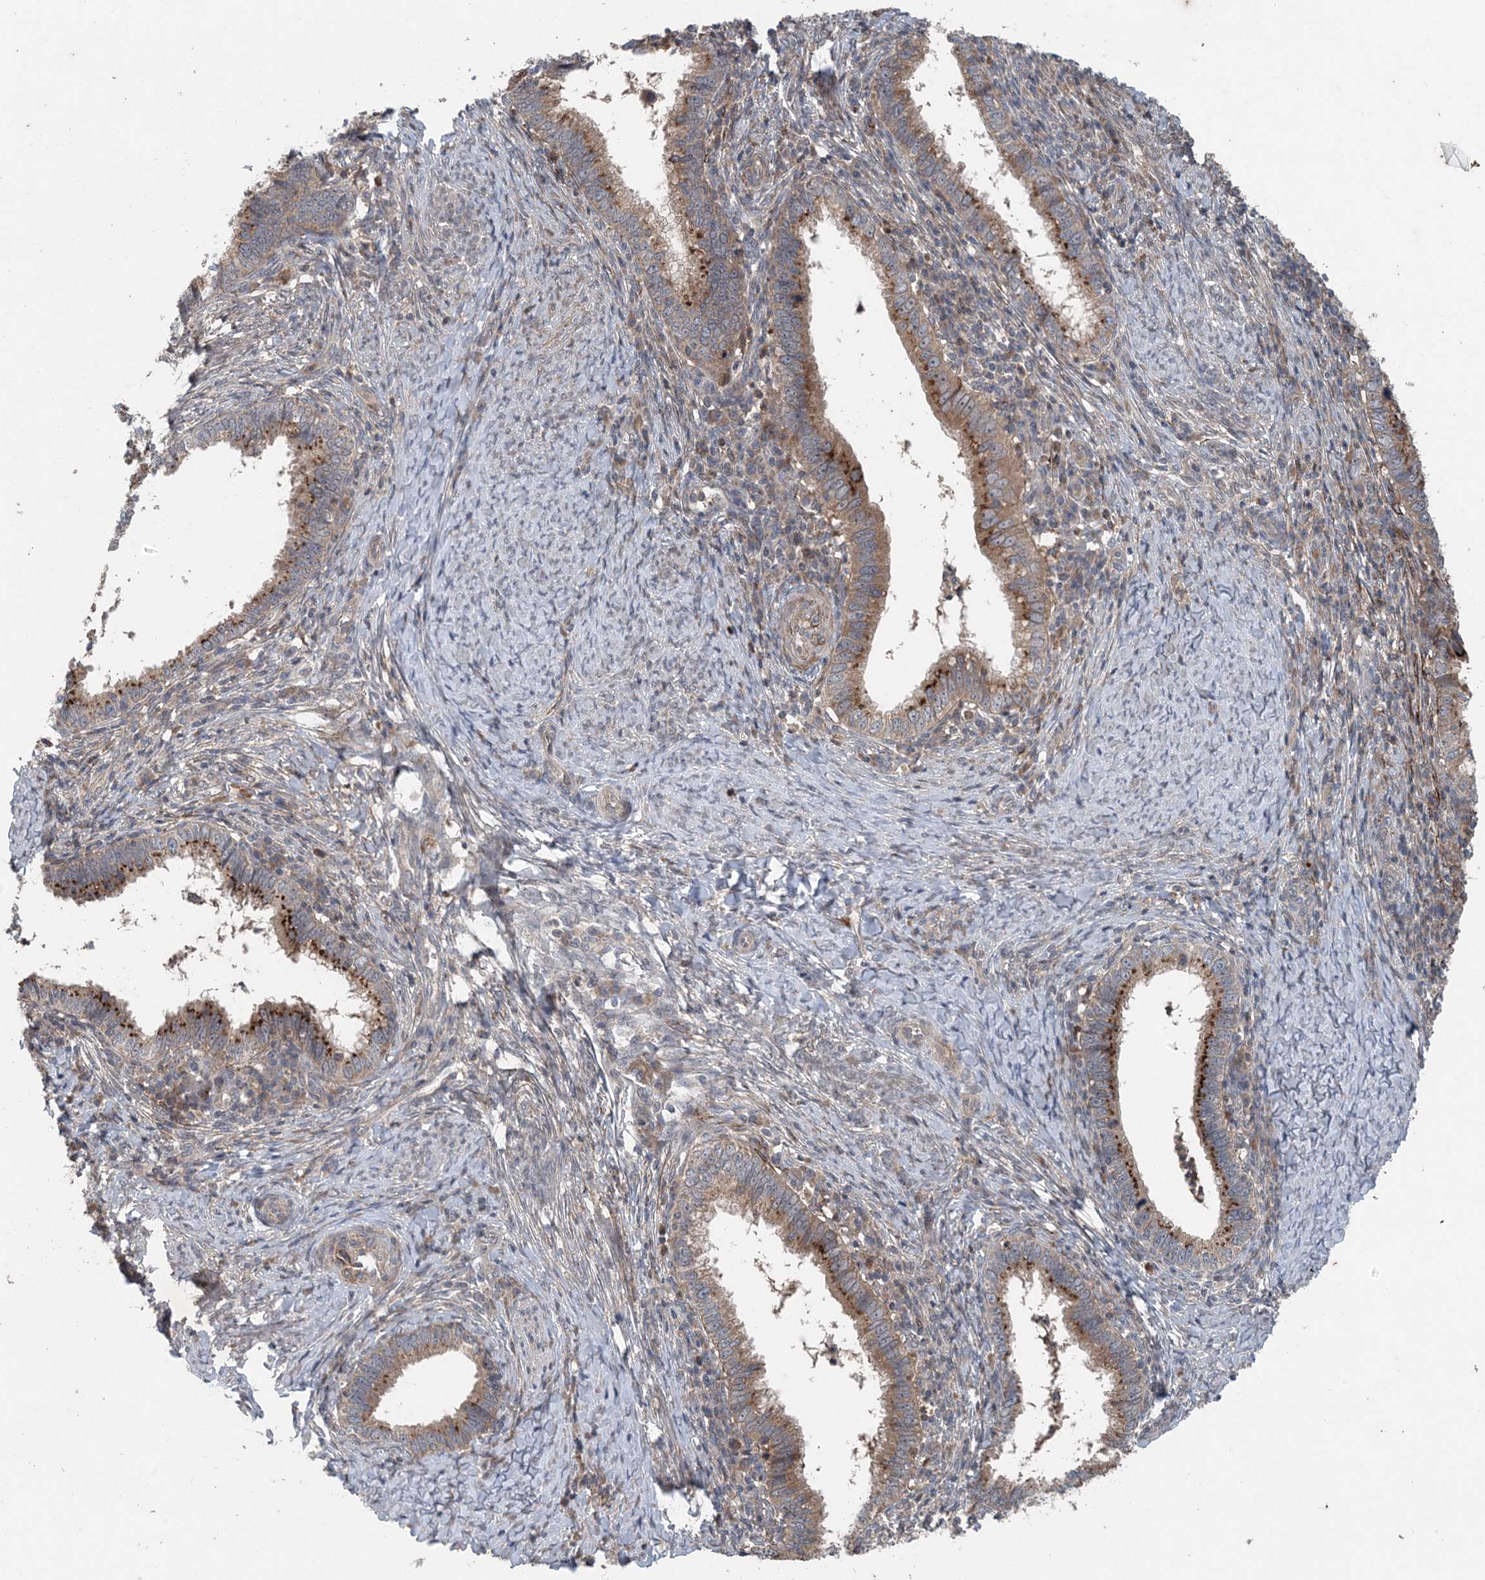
{"staining": {"intensity": "strong", "quantity": "25%-75%", "location": "cytoplasmic/membranous"}, "tissue": "cervical cancer", "cell_type": "Tumor cells", "image_type": "cancer", "snomed": [{"axis": "morphology", "description": "Adenocarcinoma, NOS"}, {"axis": "topography", "description": "Cervix"}], "caption": "Strong cytoplasmic/membranous protein expression is appreciated in approximately 25%-75% of tumor cells in adenocarcinoma (cervical).", "gene": "MYO9B", "patient": {"sex": "female", "age": 36}}